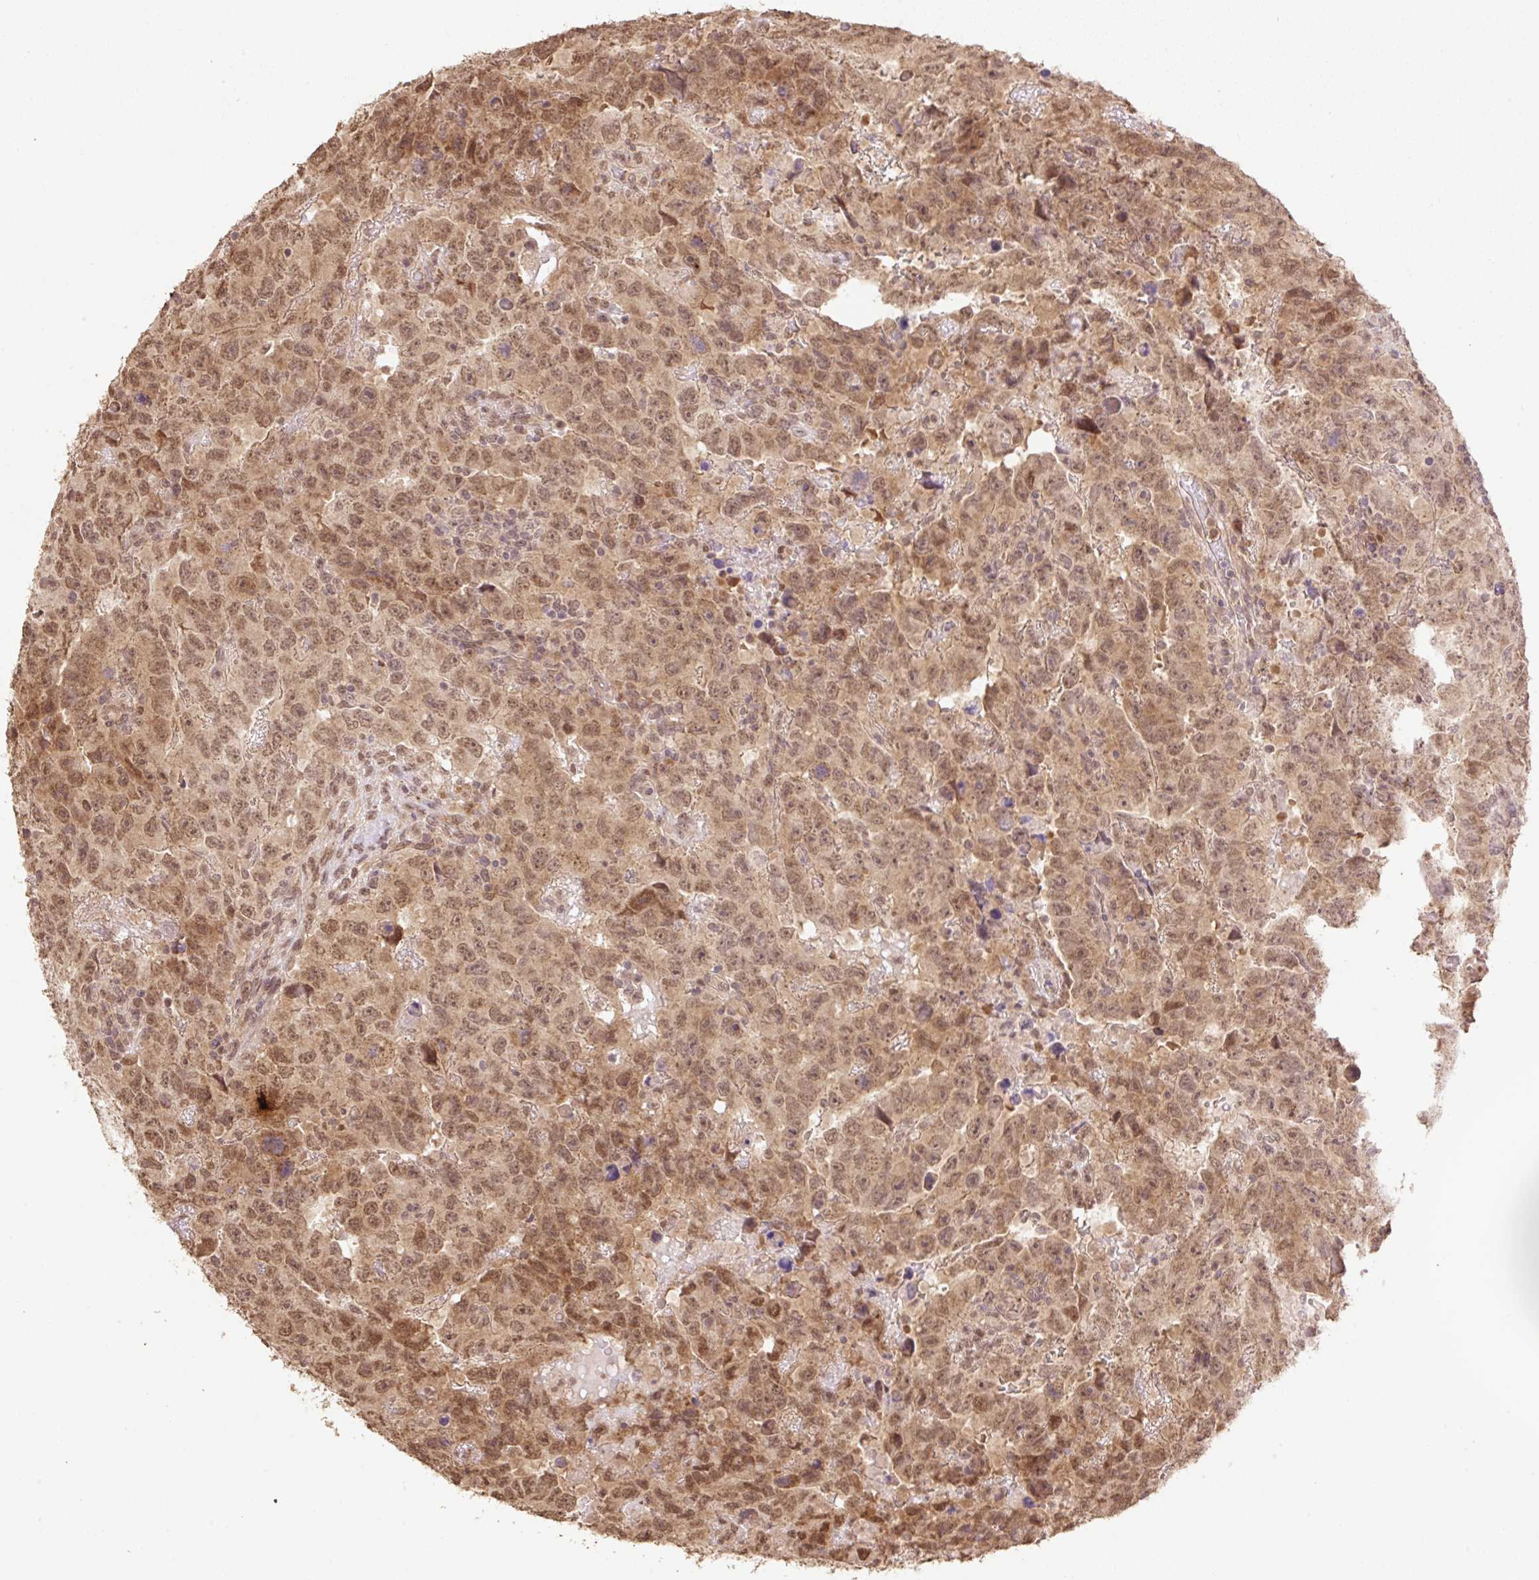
{"staining": {"intensity": "moderate", "quantity": ">75%", "location": "cytoplasmic/membranous,nuclear"}, "tissue": "testis cancer", "cell_type": "Tumor cells", "image_type": "cancer", "snomed": [{"axis": "morphology", "description": "Carcinoma, Embryonal, NOS"}, {"axis": "topography", "description": "Testis"}], "caption": "Brown immunohistochemical staining in human testis cancer (embryonal carcinoma) exhibits moderate cytoplasmic/membranous and nuclear expression in approximately >75% of tumor cells.", "gene": "VPS25", "patient": {"sex": "male", "age": 24}}